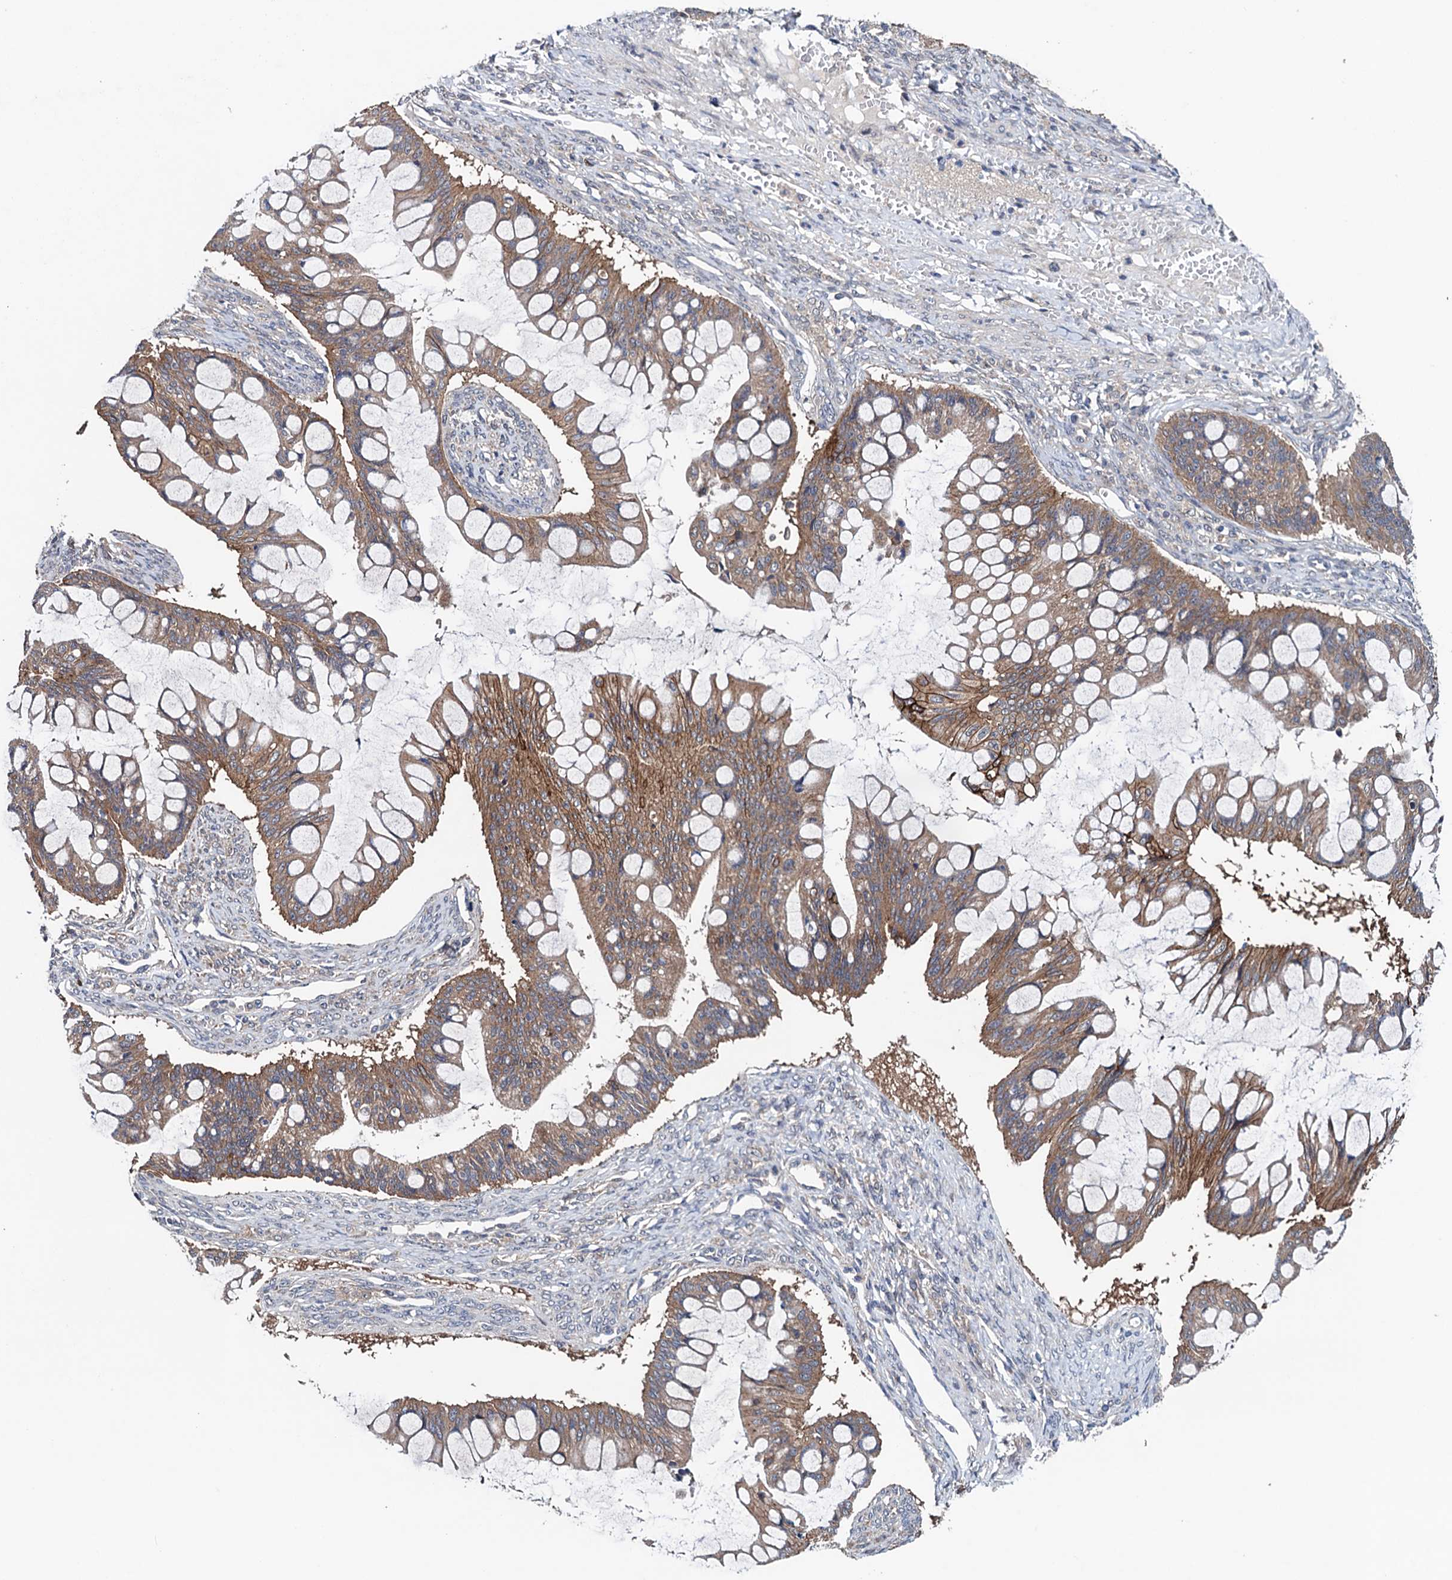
{"staining": {"intensity": "moderate", "quantity": ">75%", "location": "cytoplasmic/membranous"}, "tissue": "ovarian cancer", "cell_type": "Tumor cells", "image_type": "cancer", "snomed": [{"axis": "morphology", "description": "Cystadenocarcinoma, mucinous, NOS"}, {"axis": "topography", "description": "Ovary"}], "caption": "Immunohistochemistry (IHC) of ovarian cancer reveals medium levels of moderate cytoplasmic/membranous expression in about >75% of tumor cells.", "gene": "BLTP3B", "patient": {"sex": "female", "age": 73}}